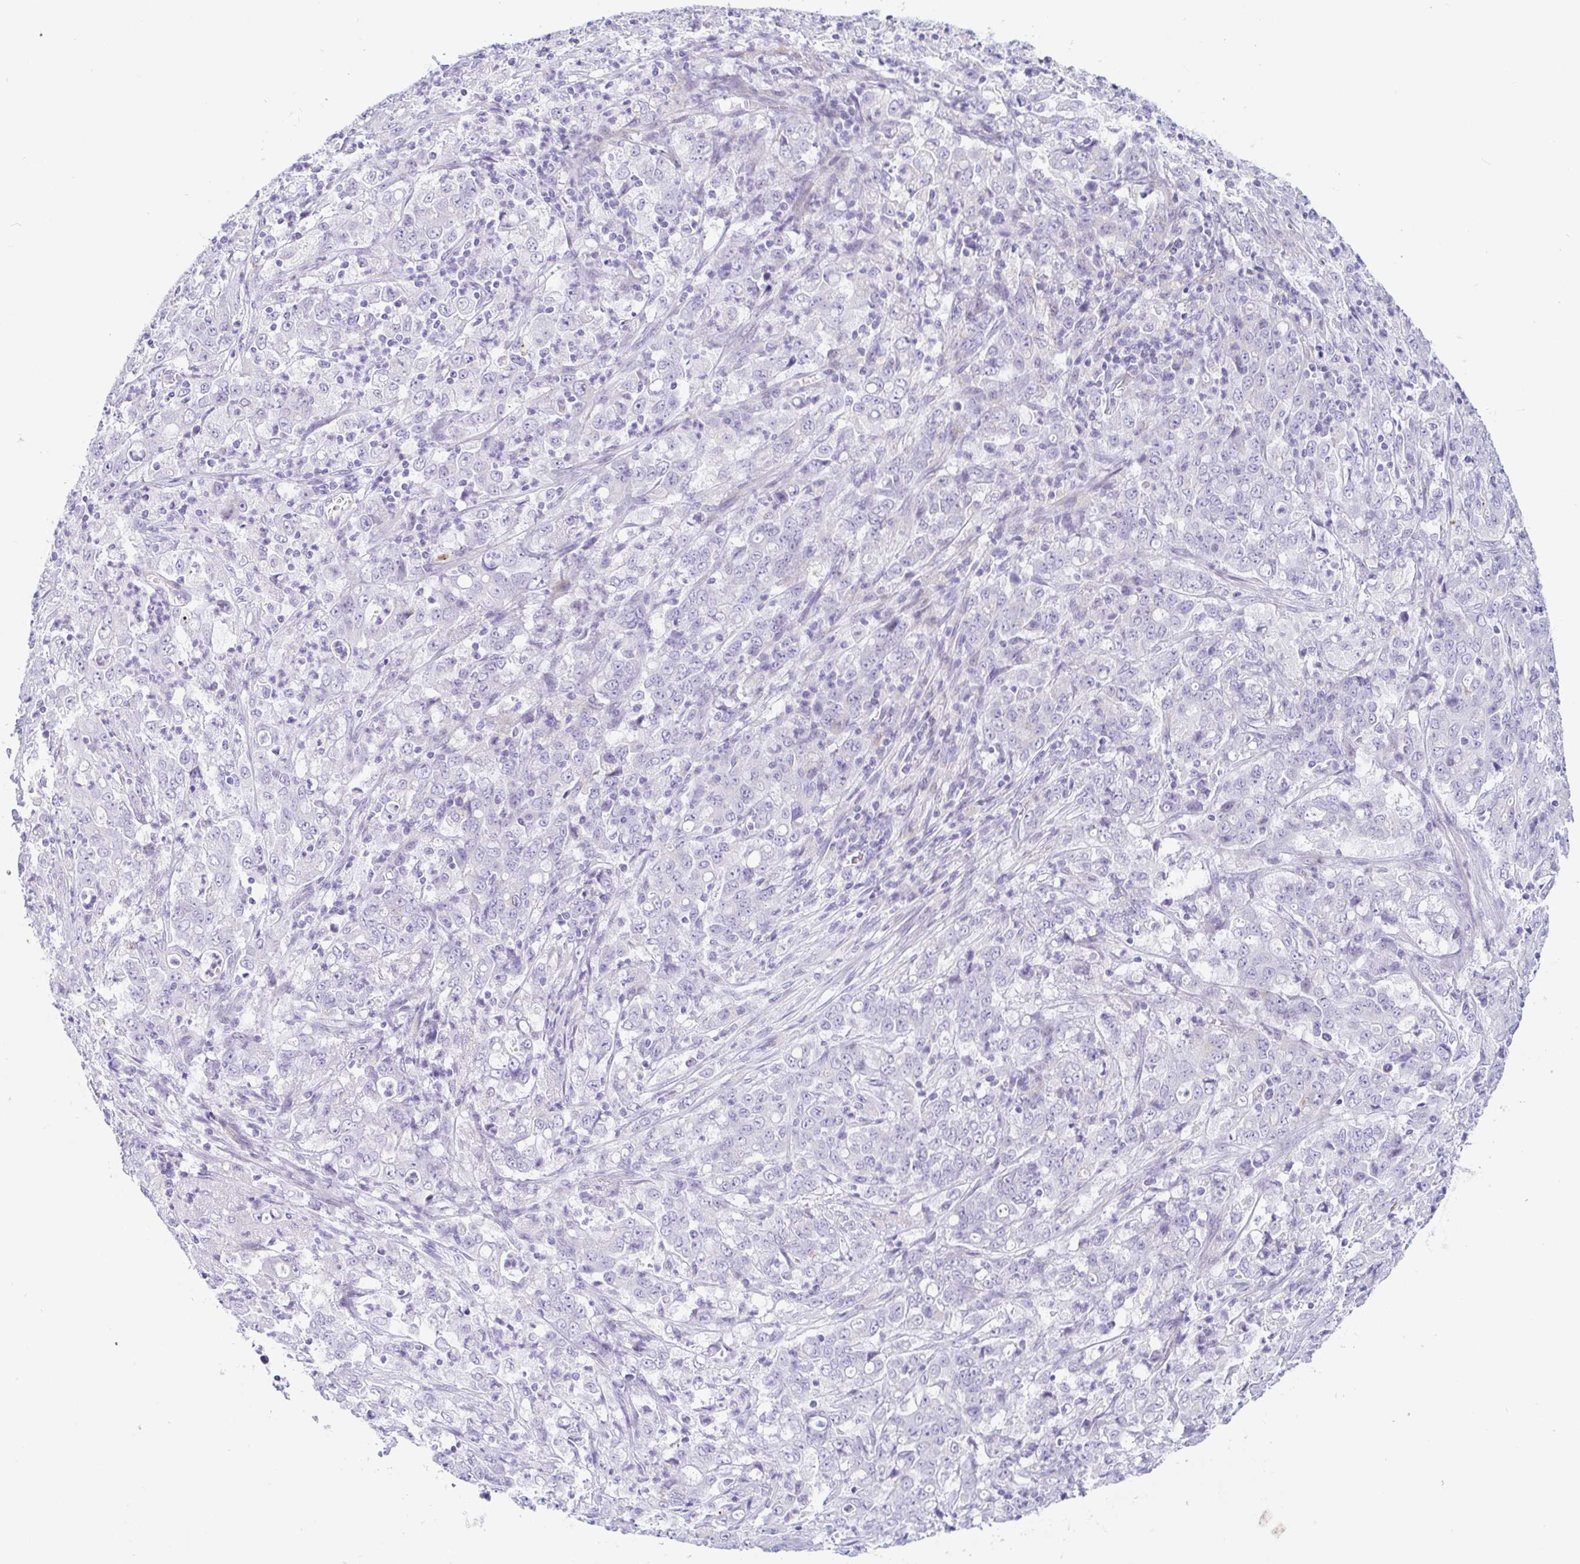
{"staining": {"intensity": "negative", "quantity": "none", "location": "none"}, "tissue": "stomach cancer", "cell_type": "Tumor cells", "image_type": "cancer", "snomed": [{"axis": "morphology", "description": "Adenocarcinoma, NOS"}, {"axis": "topography", "description": "Stomach, lower"}], "caption": "An immunohistochemistry (IHC) image of adenocarcinoma (stomach) is shown. There is no staining in tumor cells of adenocarcinoma (stomach).", "gene": "PINLYP", "patient": {"sex": "female", "age": 71}}